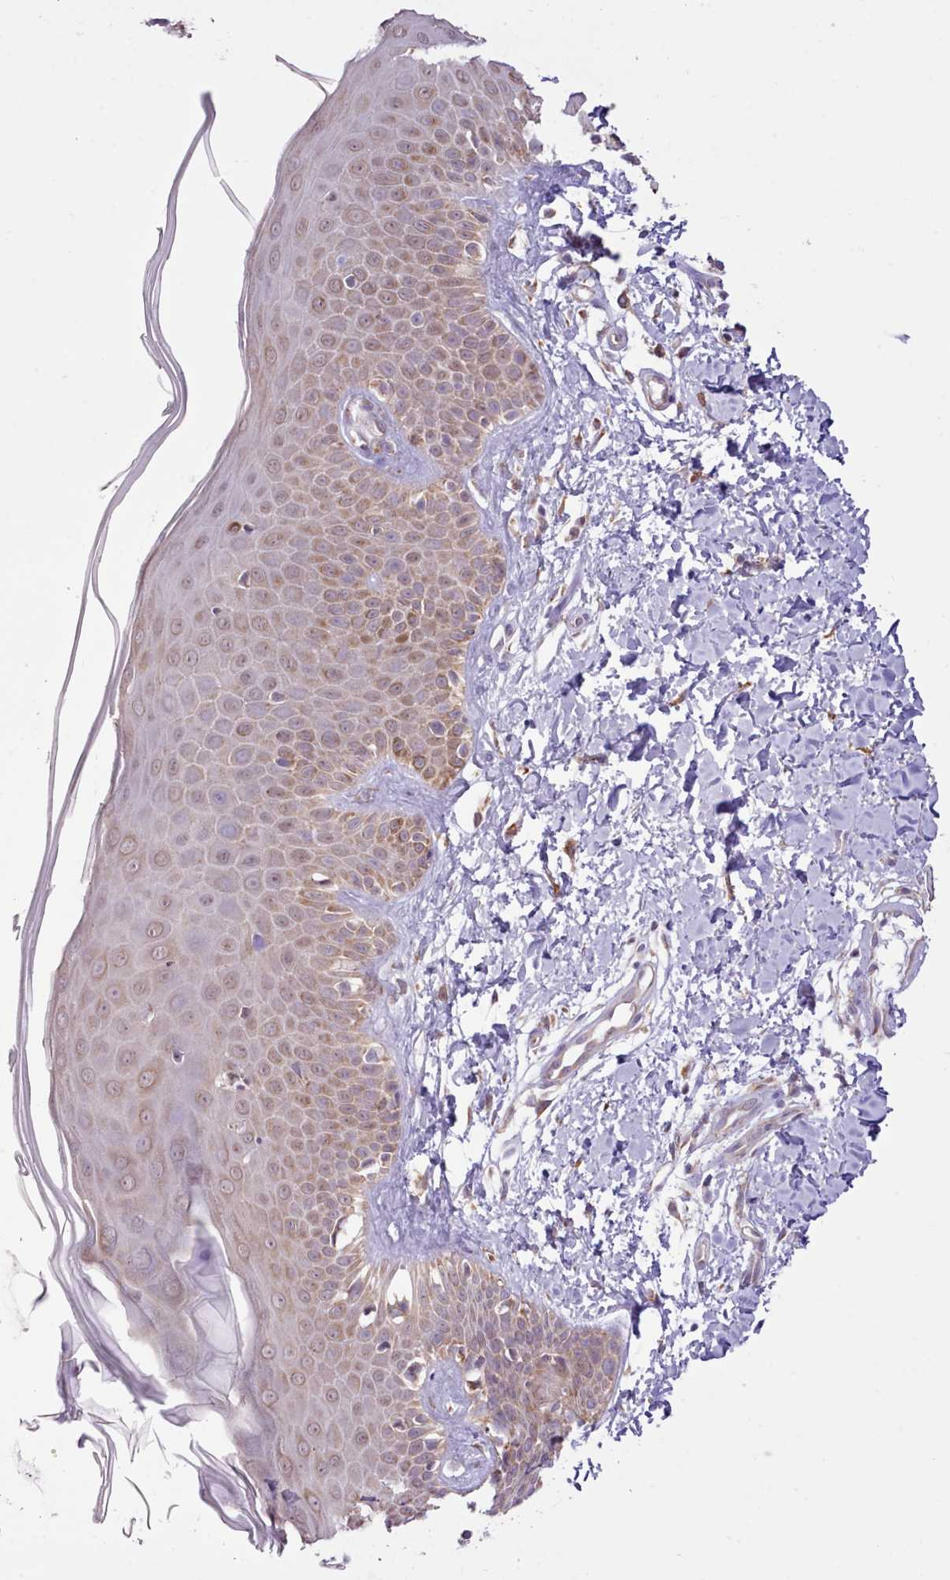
{"staining": {"intensity": "weak", "quantity": ">75%", "location": "cytoplasmic/membranous"}, "tissue": "skin", "cell_type": "Fibroblasts", "image_type": "normal", "snomed": [{"axis": "morphology", "description": "Normal tissue, NOS"}, {"axis": "topography", "description": "Skin"}], "caption": "IHC (DAB (3,3'-diaminobenzidine)) staining of benign skin demonstrates weak cytoplasmic/membranous protein staining in about >75% of fibroblasts. (DAB (3,3'-diaminobenzidine) = brown stain, brightfield microscopy at high magnification).", "gene": "SEC61B", "patient": {"sex": "male", "age": 52}}